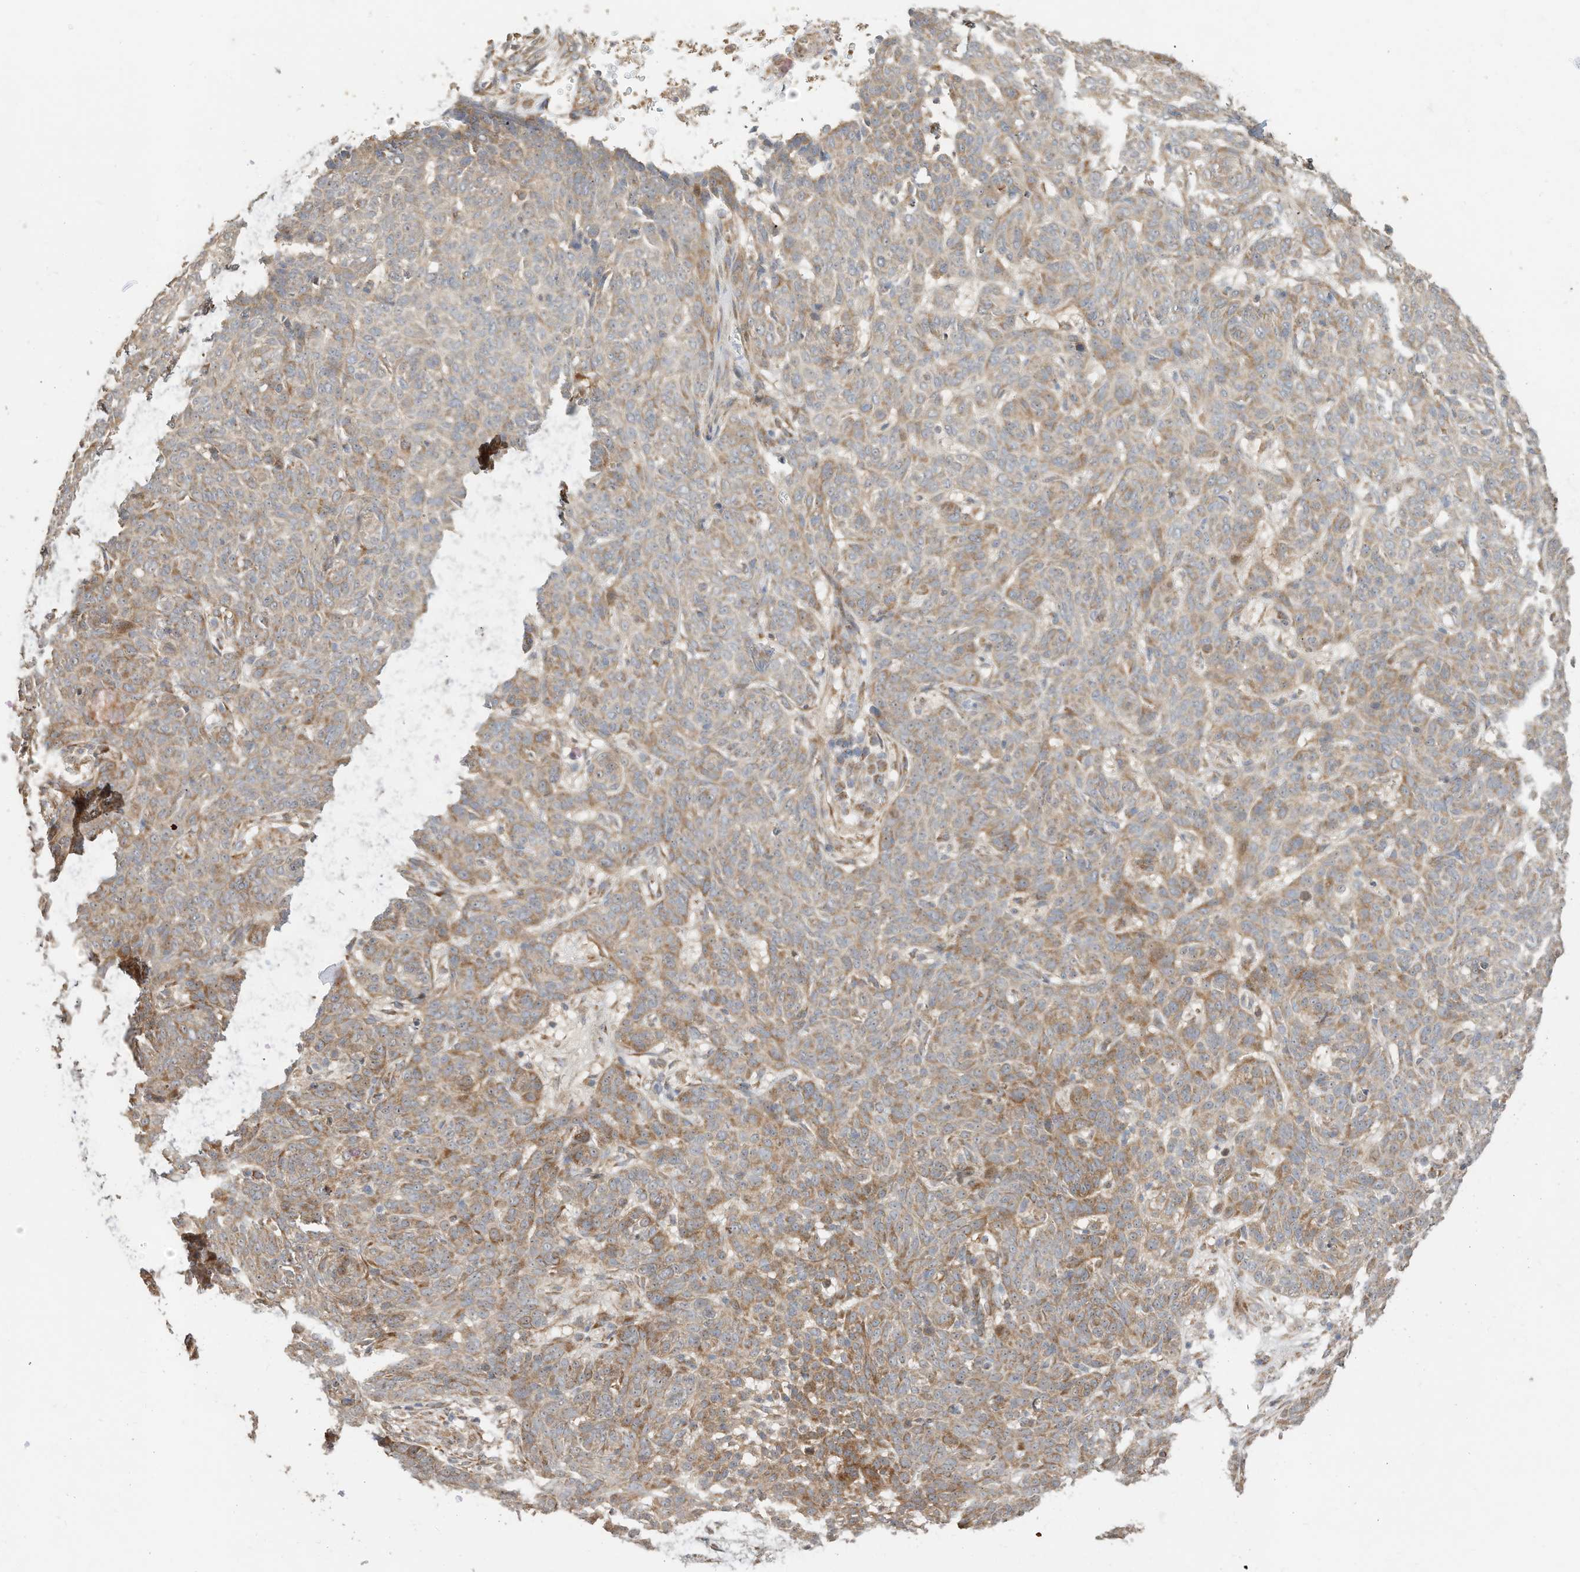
{"staining": {"intensity": "moderate", "quantity": "25%-75%", "location": "cytoplasmic/membranous"}, "tissue": "skin cancer", "cell_type": "Tumor cells", "image_type": "cancer", "snomed": [{"axis": "morphology", "description": "Basal cell carcinoma"}, {"axis": "topography", "description": "Skin"}], "caption": "Moderate cytoplasmic/membranous positivity is seen in about 25%-75% of tumor cells in skin basal cell carcinoma. (Stains: DAB in brown, nuclei in blue, Microscopy: brightfield microscopy at high magnification).", "gene": "CAGE1", "patient": {"sex": "male", "age": 85}}